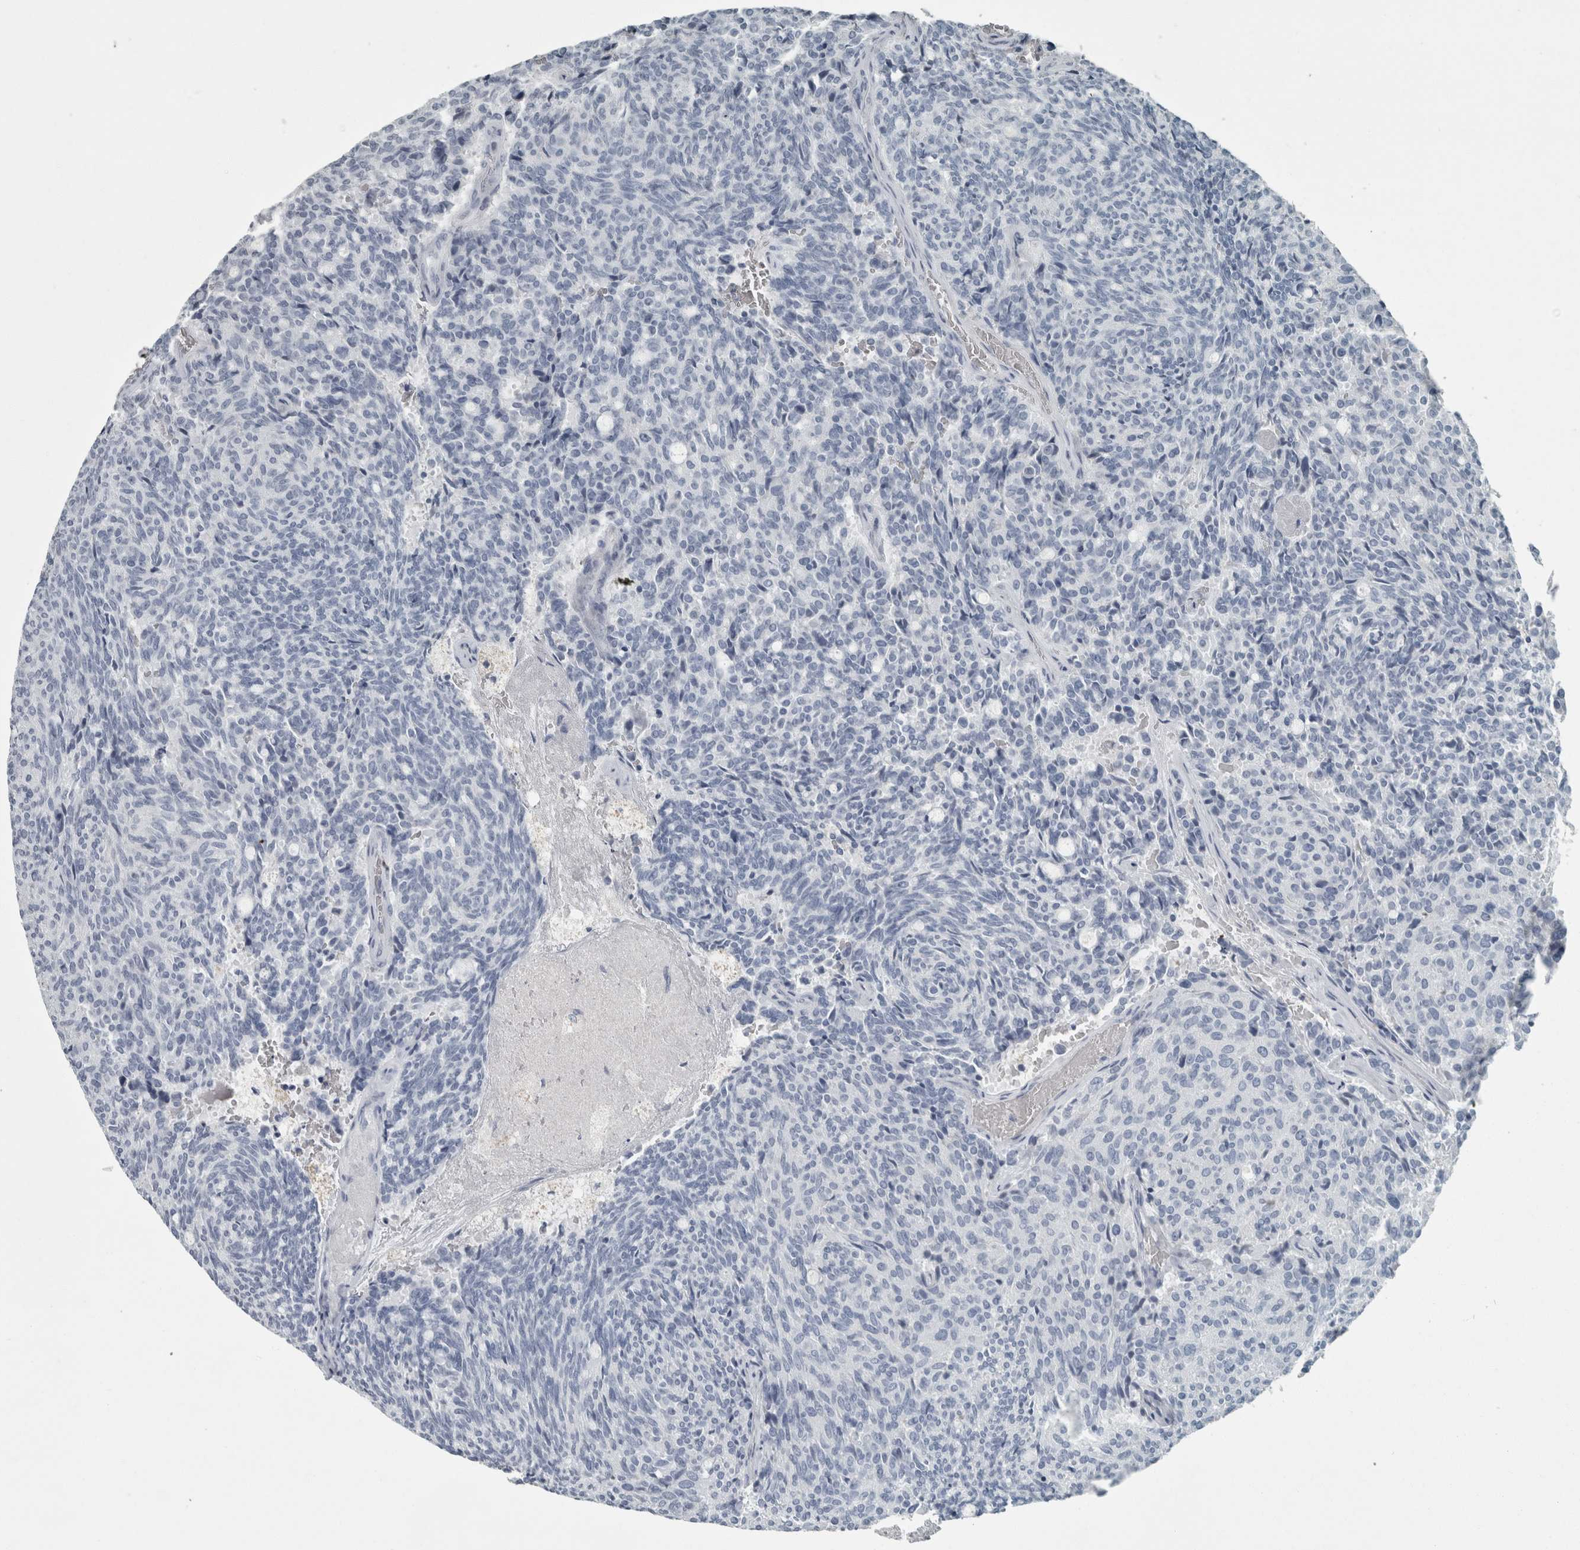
{"staining": {"intensity": "negative", "quantity": "none", "location": "none"}, "tissue": "carcinoid", "cell_type": "Tumor cells", "image_type": "cancer", "snomed": [{"axis": "morphology", "description": "Carcinoid, malignant, NOS"}, {"axis": "topography", "description": "Pancreas"}], "caption": "Tumor cells show no significant staining in malignant carcinoid.", "gene": "CHL1", "patient": {"sex": "female", "age": 54}}